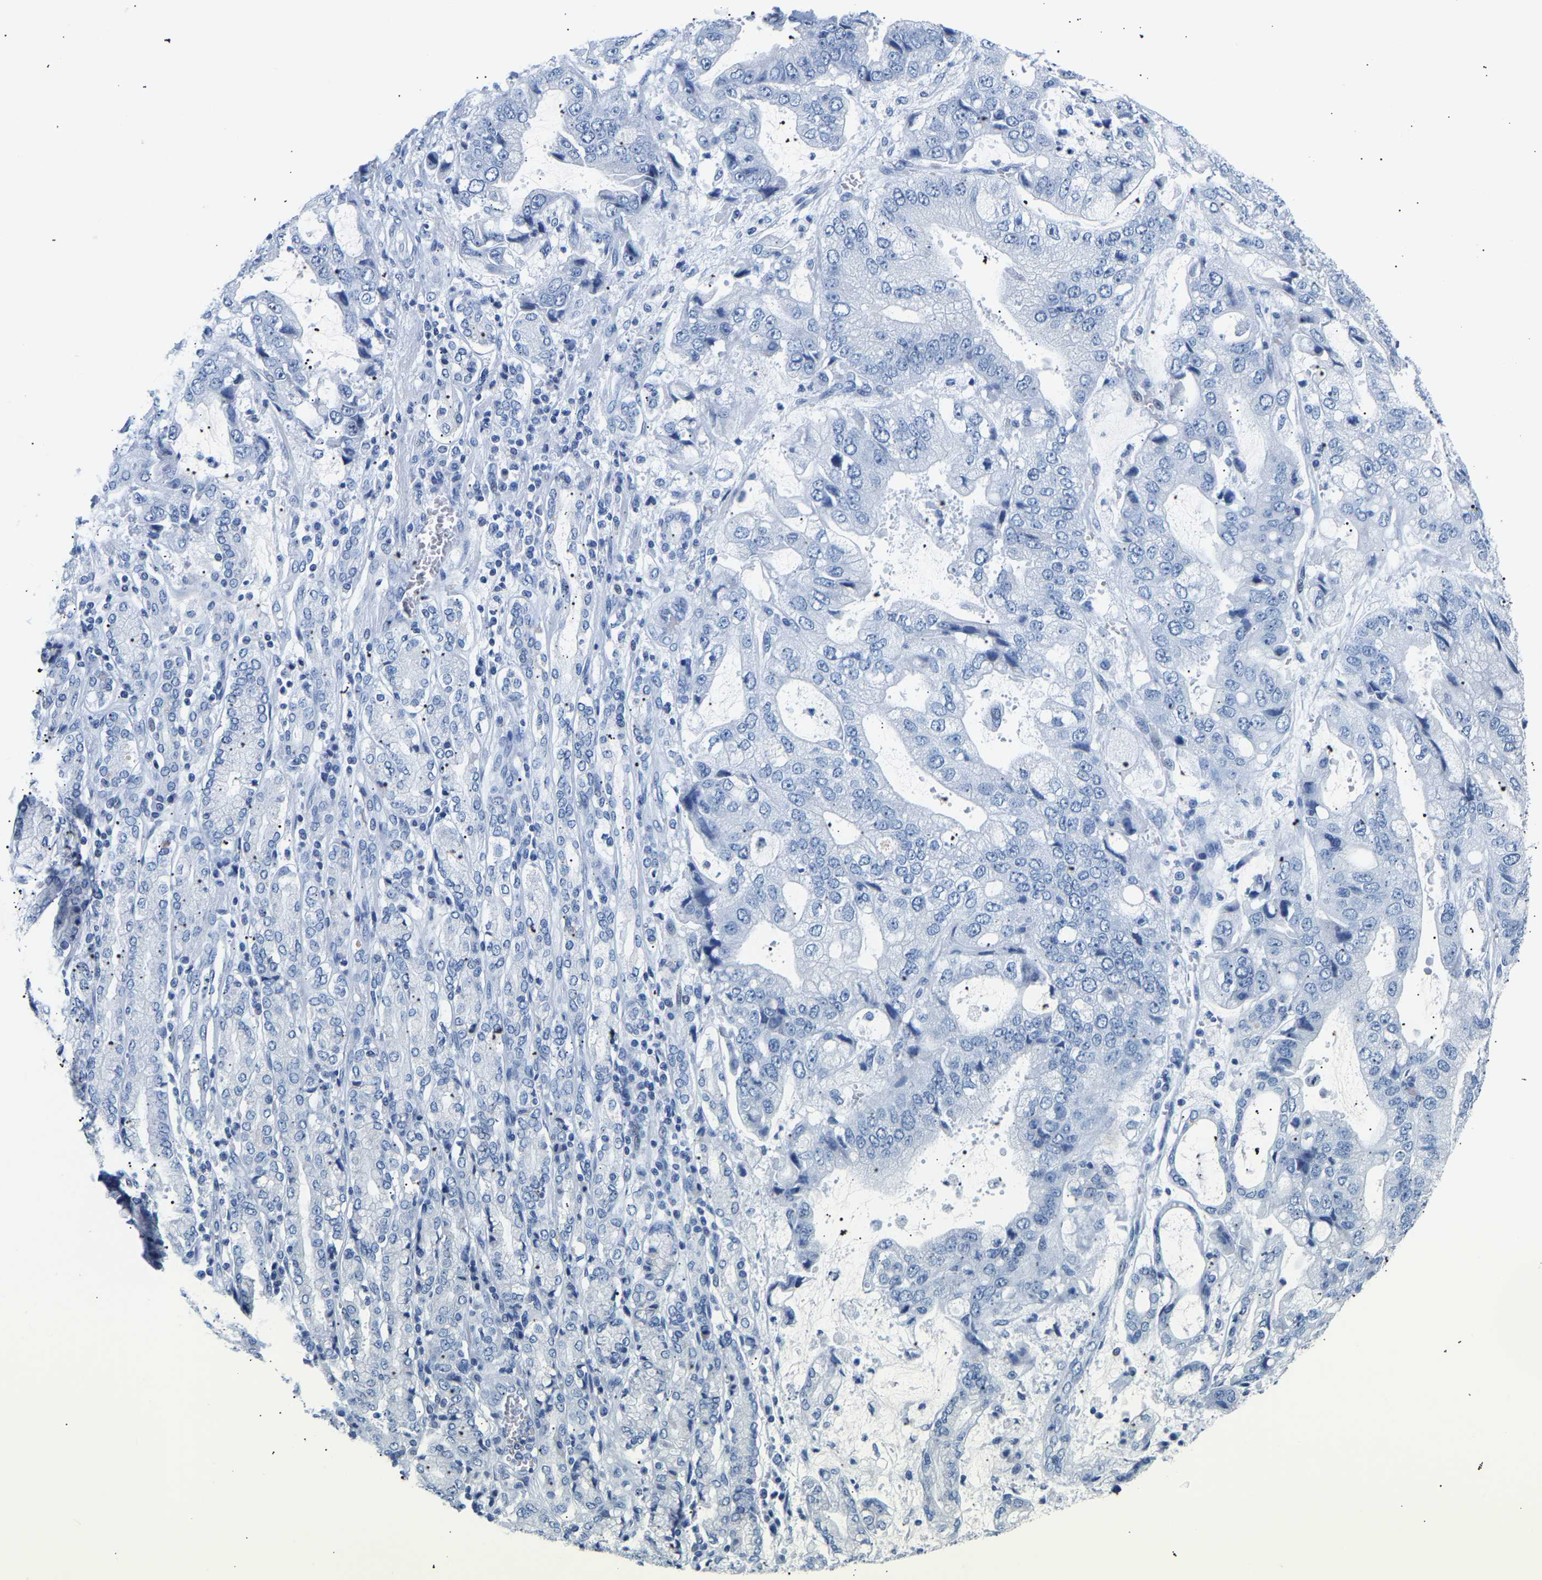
{"staining": {"intensity": "negative", "quantity": "none", "location": "none"}, "tissue": "stomach cancer", "cell_type": "Tumor cells", "image_type": "cancer", "snomed": [{"axis": "morphology", "description": "Normal tissue, NOS"}, {"axis": "morphology", "description": "Adenocarcinoma, NOS"}, {"axis": "topography", "description": "Stomach"}], "caption": "Protein analysis of stomach adenocarcinoma exhibits no significant staining in tumor cells.", "gene": "SPINK2", "patient": {"sex": "male", "age": 62}}